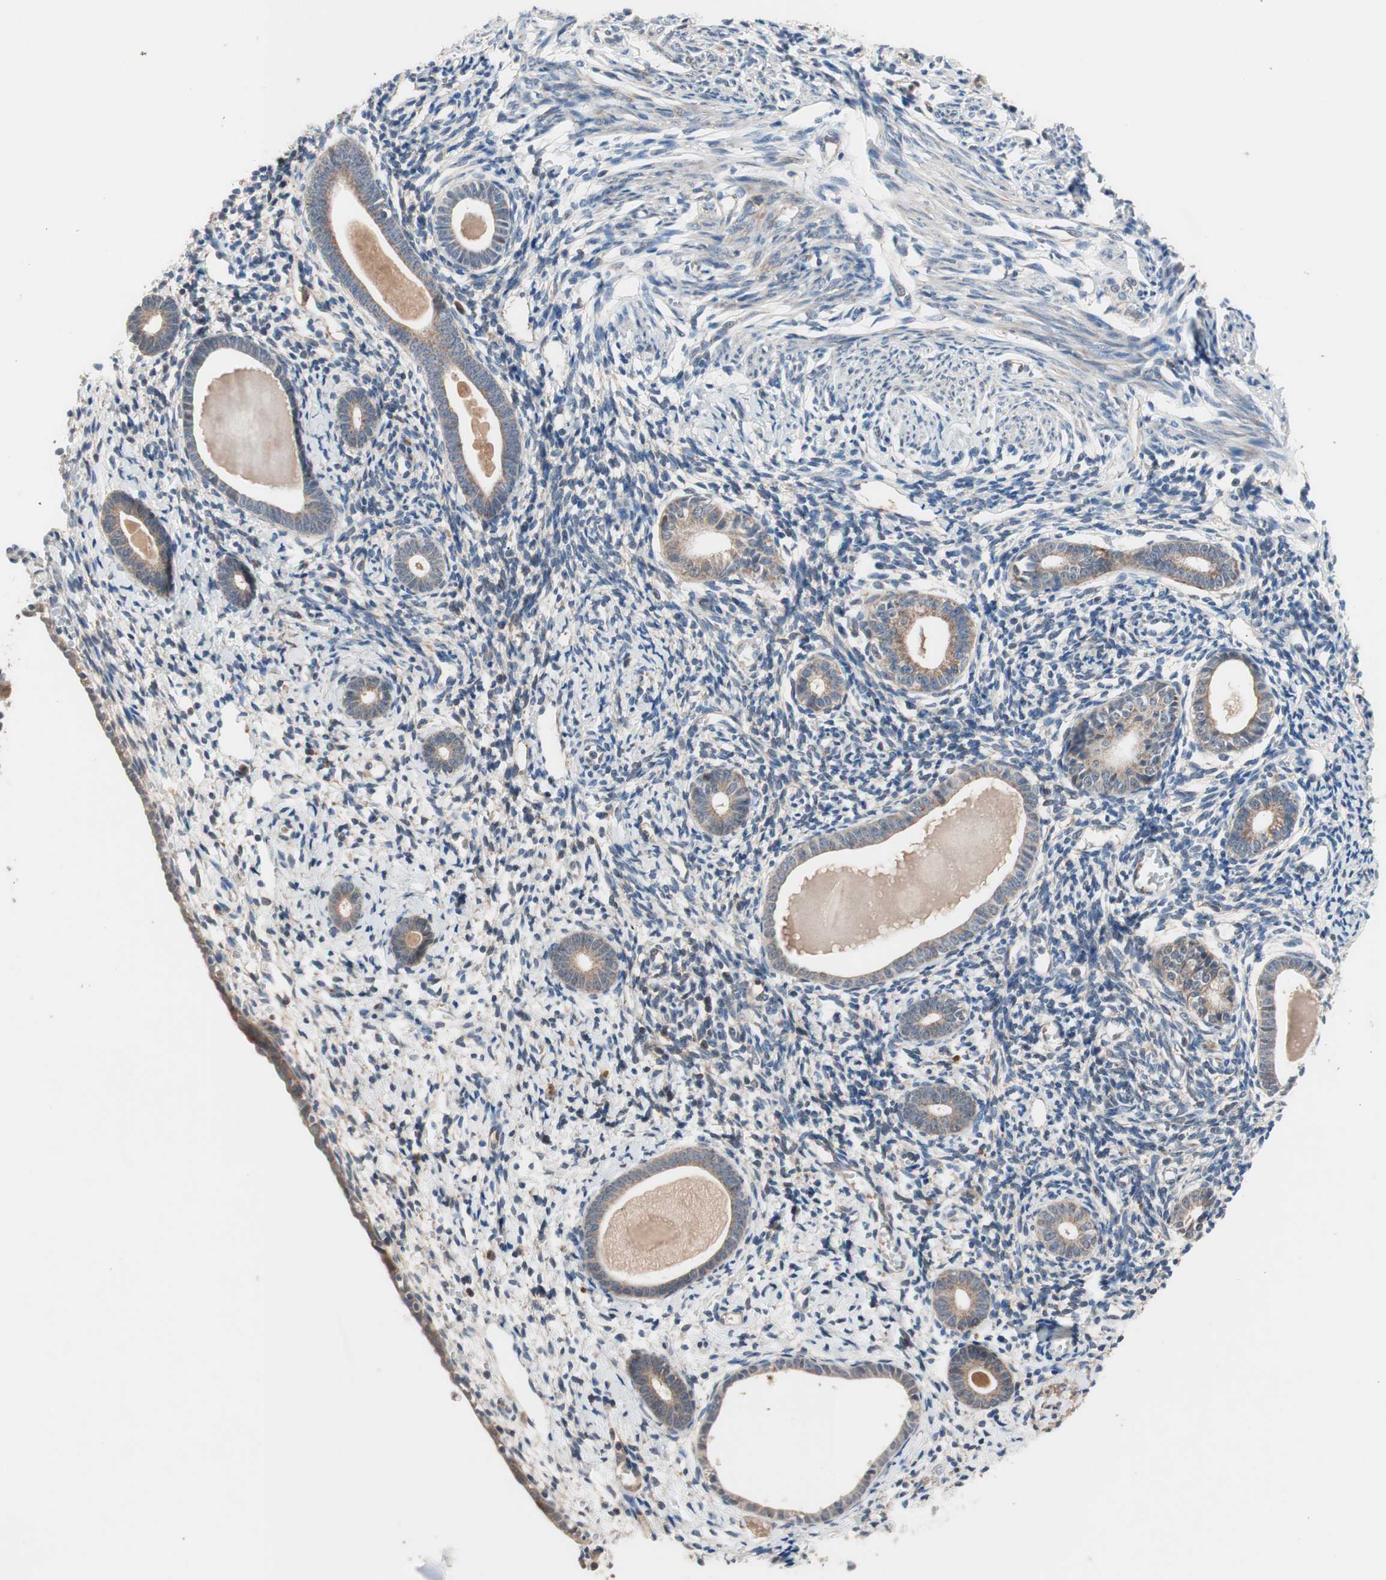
{"staining": {"intensity": "moderate", "quantity": "25%-75%", "location": "cytoplasmic/membranous"}, "tissue": "endometrium", "cell_type": "Cells in endometrial stroma", "image_type": "normal", "snomed": [{"axis": "morphology", "description": "Normal tissue, NOS"}, {"axis": "topography", "description": "Endometrium"}], "caption": "High-magnification brightfield microscopy of benign endometrium stained with DAB (brown) and counterstained with hematoxylin (blue). cells in endometrial stroma exhibit moderate cytoplasmic/membranous positivity is present in approximately25%-75% of cells.", "gene": "HMBS", "patient": {"sex": "female", "age": 71}}